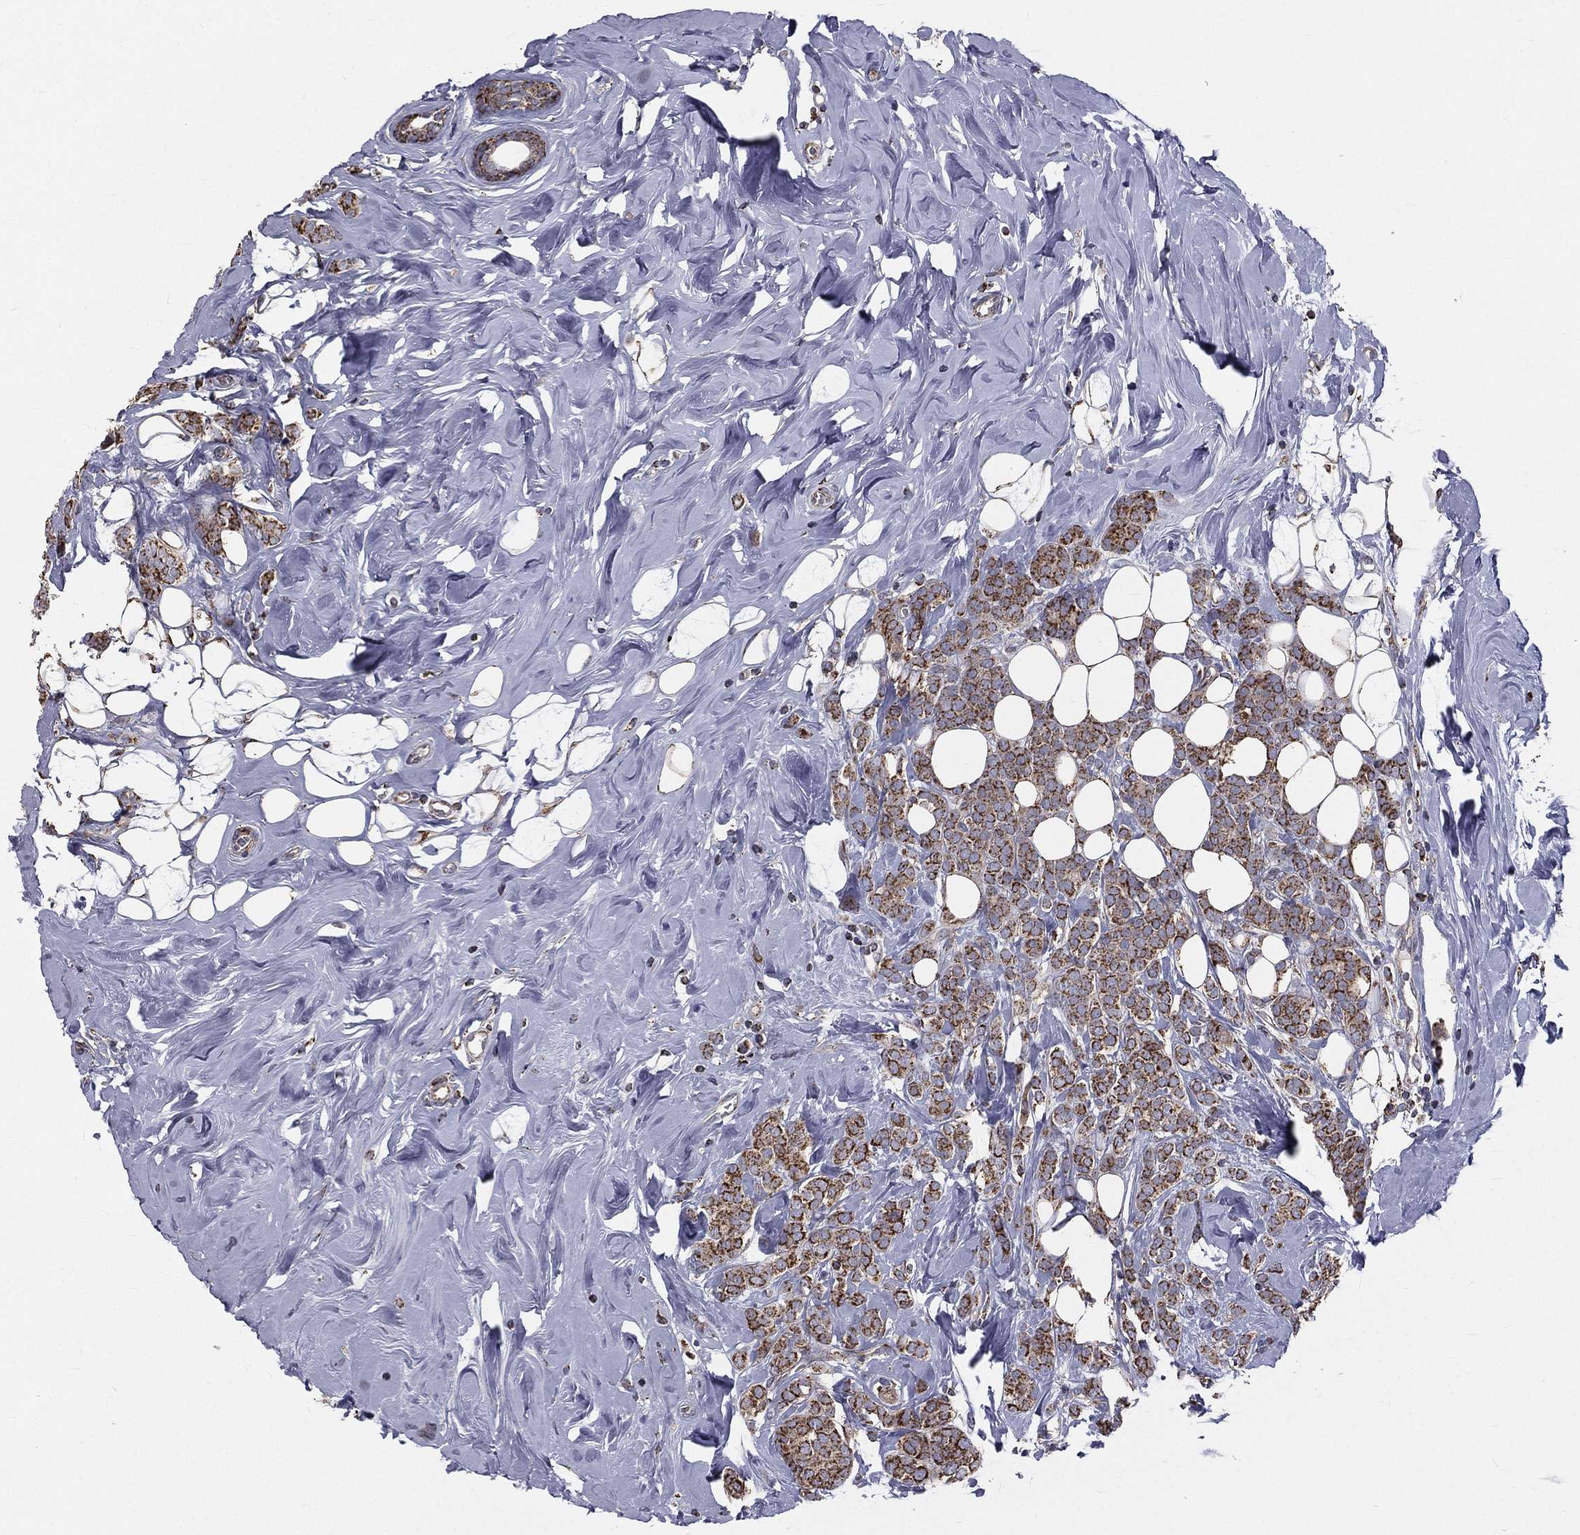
{"staining": {"intensity": "strong", "quantity": ">75%", "location": "cytoplasmic/membranous"}, "tissue": "breast cancer", "cell_type": "Tumor cells", "image_type": "cancer", "snomed": [{"axis": "morphology", "description": "Lobular carcinoma"}, {"axis": "topography", "description": "Breast"}], "caption": "Immunohistochemistry (IHC) (DAB (3,3'-diaminobenzidine)) staining of breast lobular carcinoma displays strong cytoplasmic/membranous protein positivity in approximately >75% of tumor cells. The protein of interest is stained brown, and the nuclei are stained in blue (DAB (3,3'-diaminobenzidine) IHC with brightfield microscopy, high magnification).", "gene": "HADH", "patient": {"sex": "female", "age": 49}}